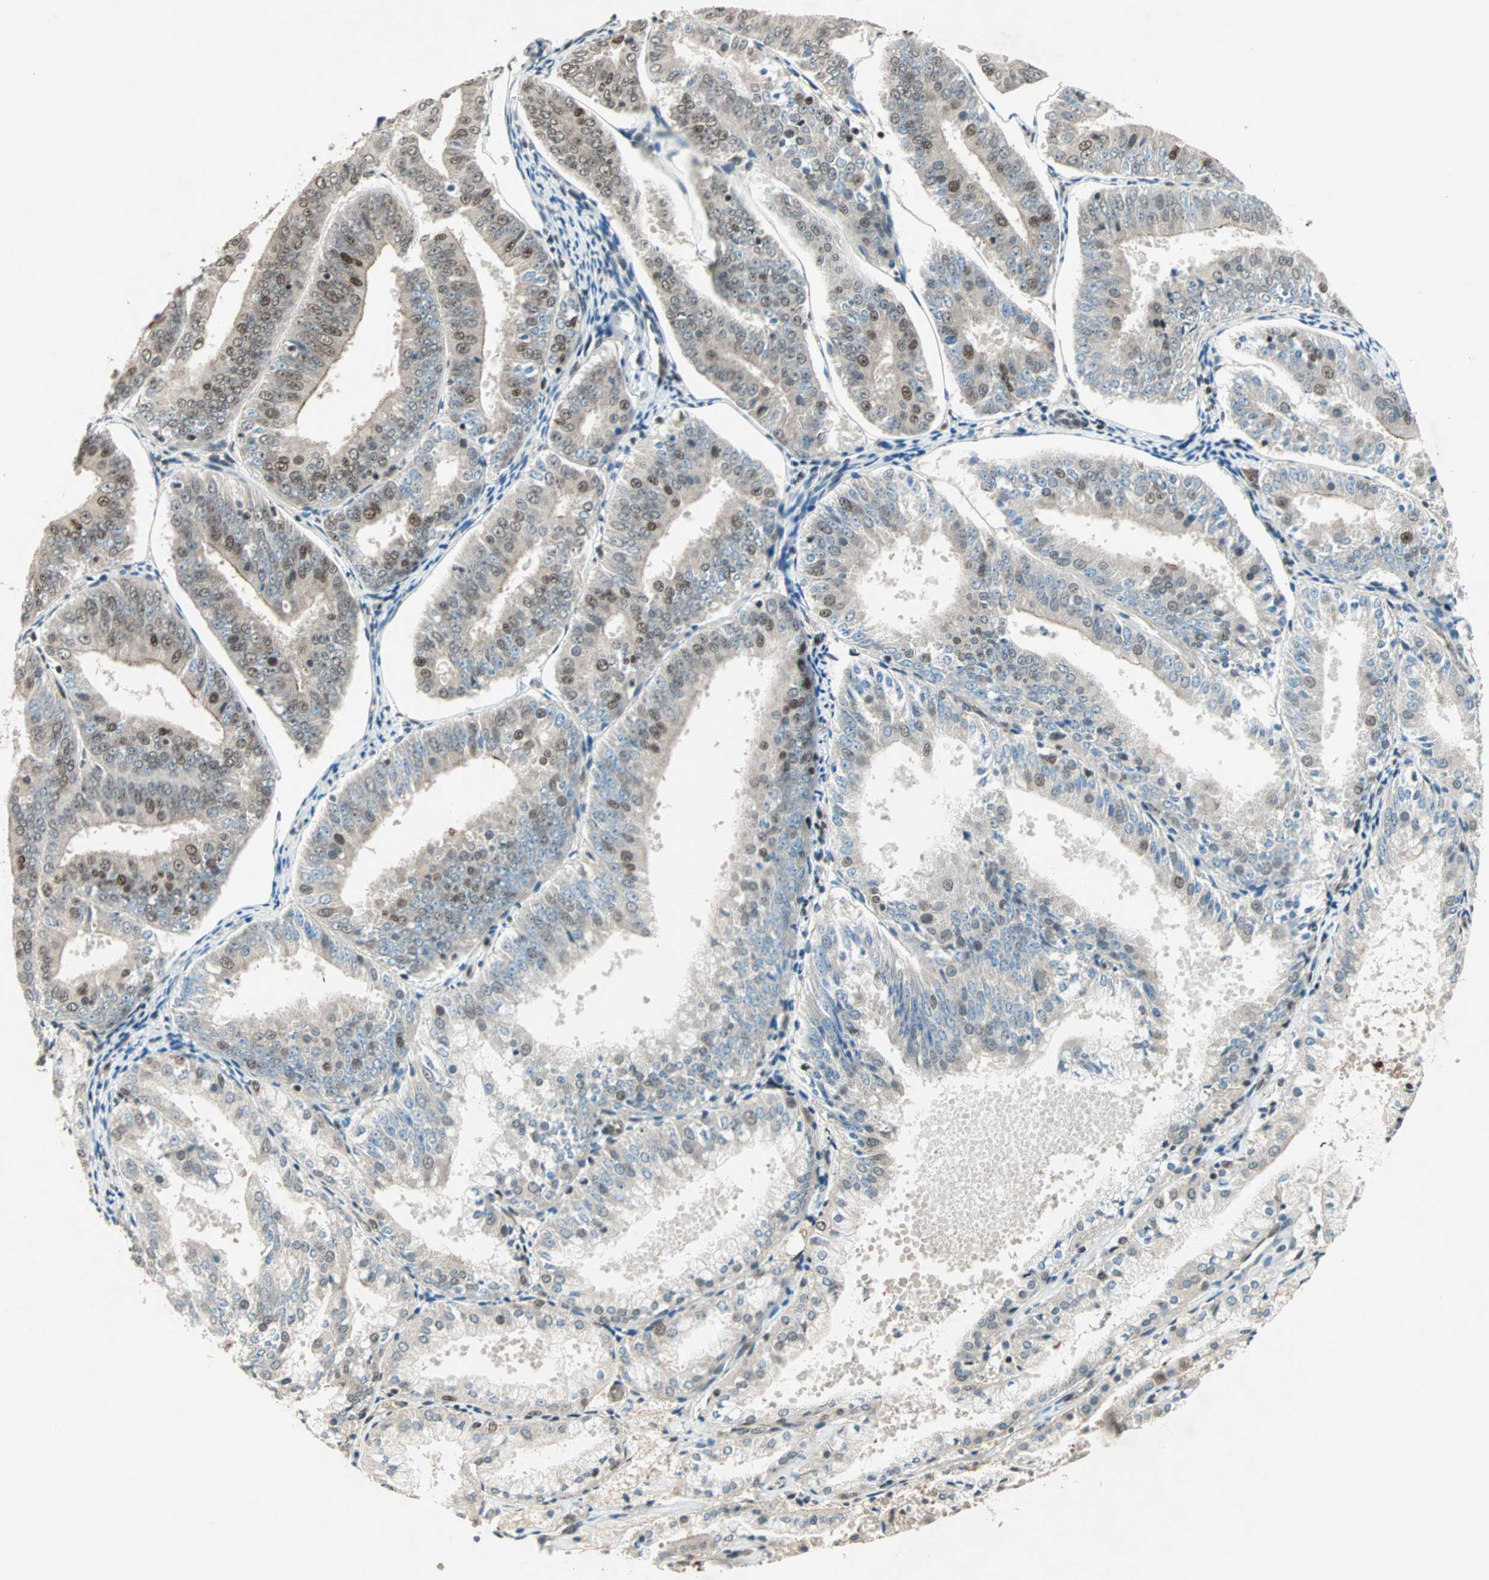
{"staining": {"intensity": "moderate", "quantity": "<25%", "location": "nuclear"}, "tissue": "endometrial cancer", "cell_type": "Tumor cells", "image_type": "cancer", "snomed": [{"axis": "morphology", "description": "Adenocarcinoma, NOS"}, {"axis": "topography", "description": "Endometrium"}], "caption": "Human endometrial adenocarcinoma stained with a brown dye exhibits moderate nuclear positive expression in approximately <25% of tumor cells.", "gene": "MDC1", "patient": {"sex": "female", "age": 63}}